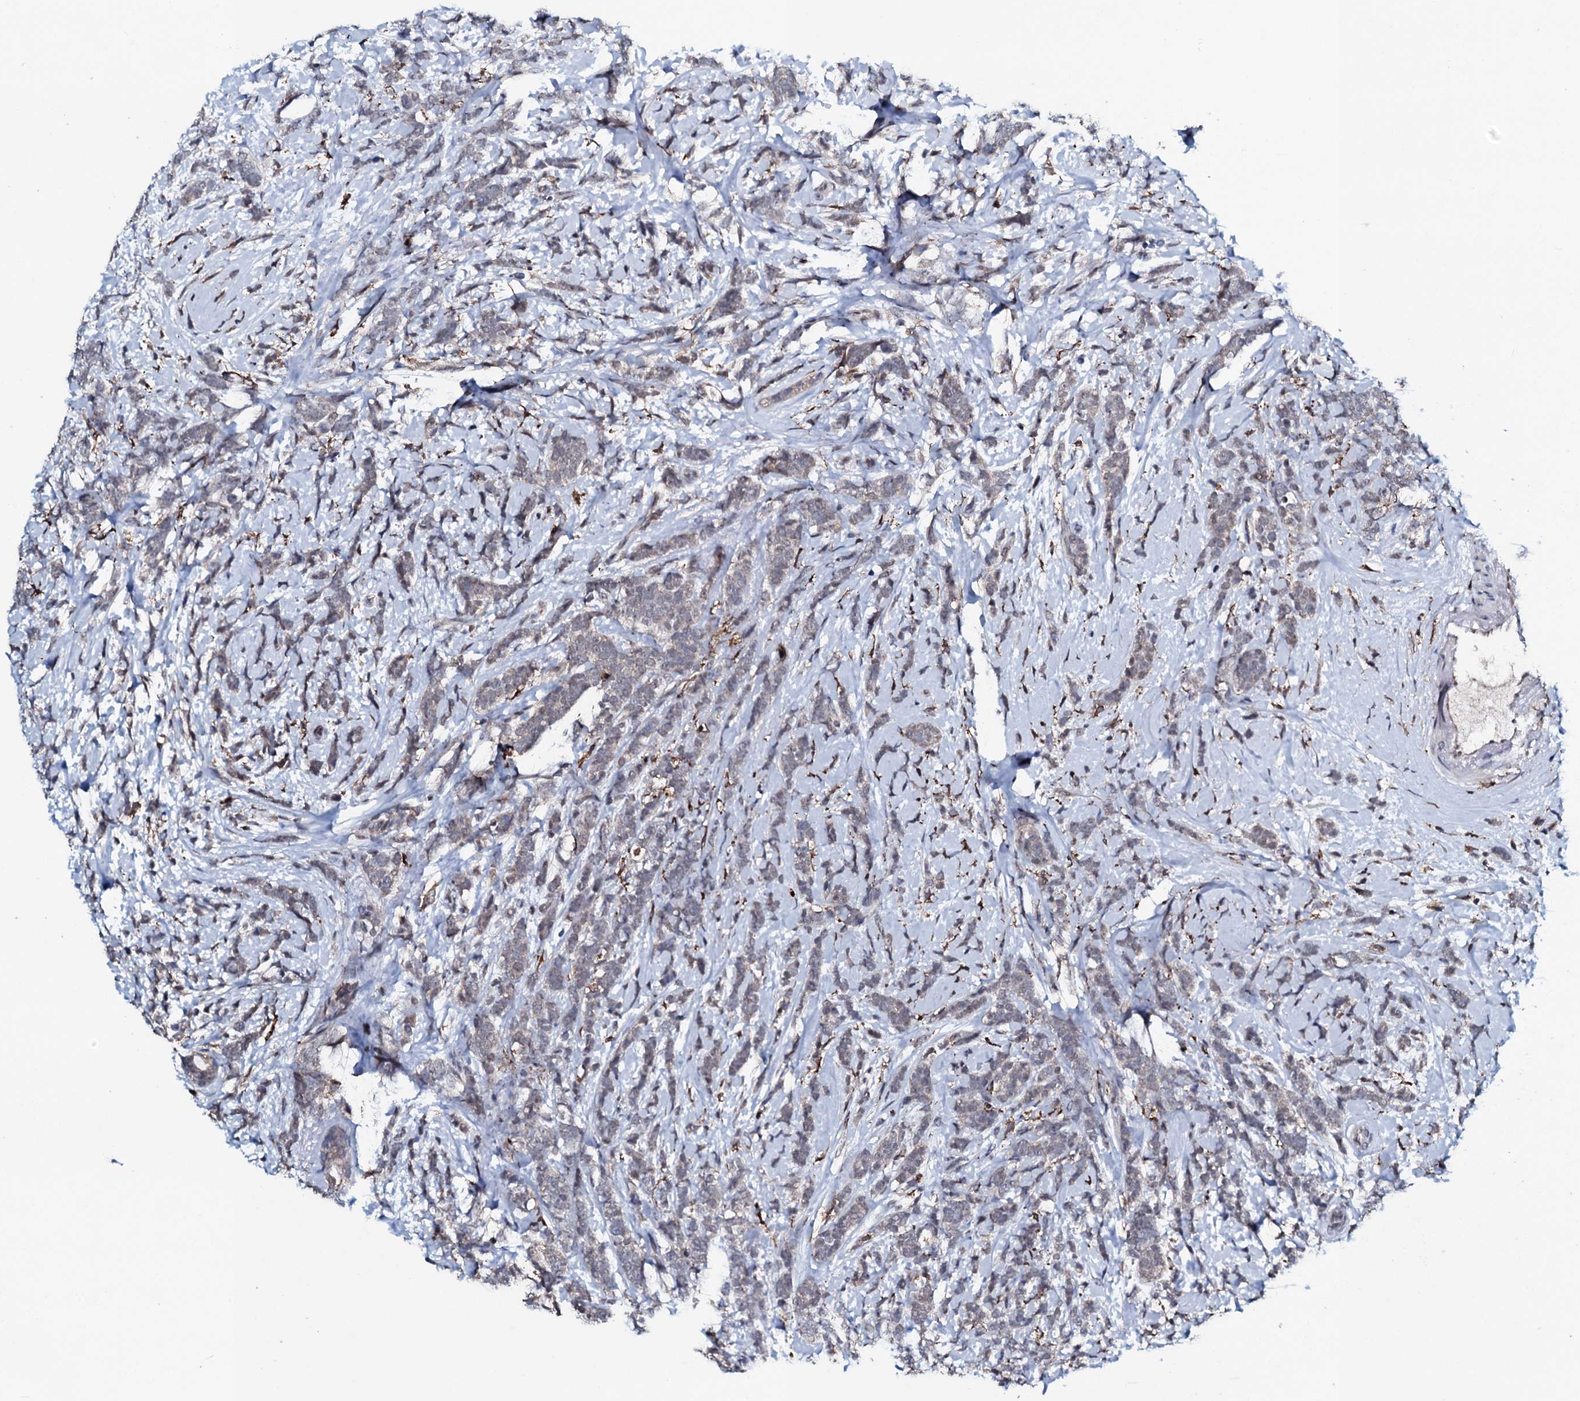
{"staining": {"intensity": "weak", "quantity": "25%-75%", "location": "cytoplasmic/membranous"}, "tissue": "breast cancer", "cell_type": "Tumor cells", "image_type": "cancer", "snomed": [{"axis": "morphology", "description": "Lobular carcinoma"}, {"axis": "topography", "description": "Breast"}], "caption": "A high-resolution micrograph shows immunohistochemistry staining of breast cancer, which demonstrates weak cytoplasmic/membranous expression in approximately 25%-75% of tumor cells.", "gene": "OGFOD2", "patient": {"sex": "female", "age": 58}}